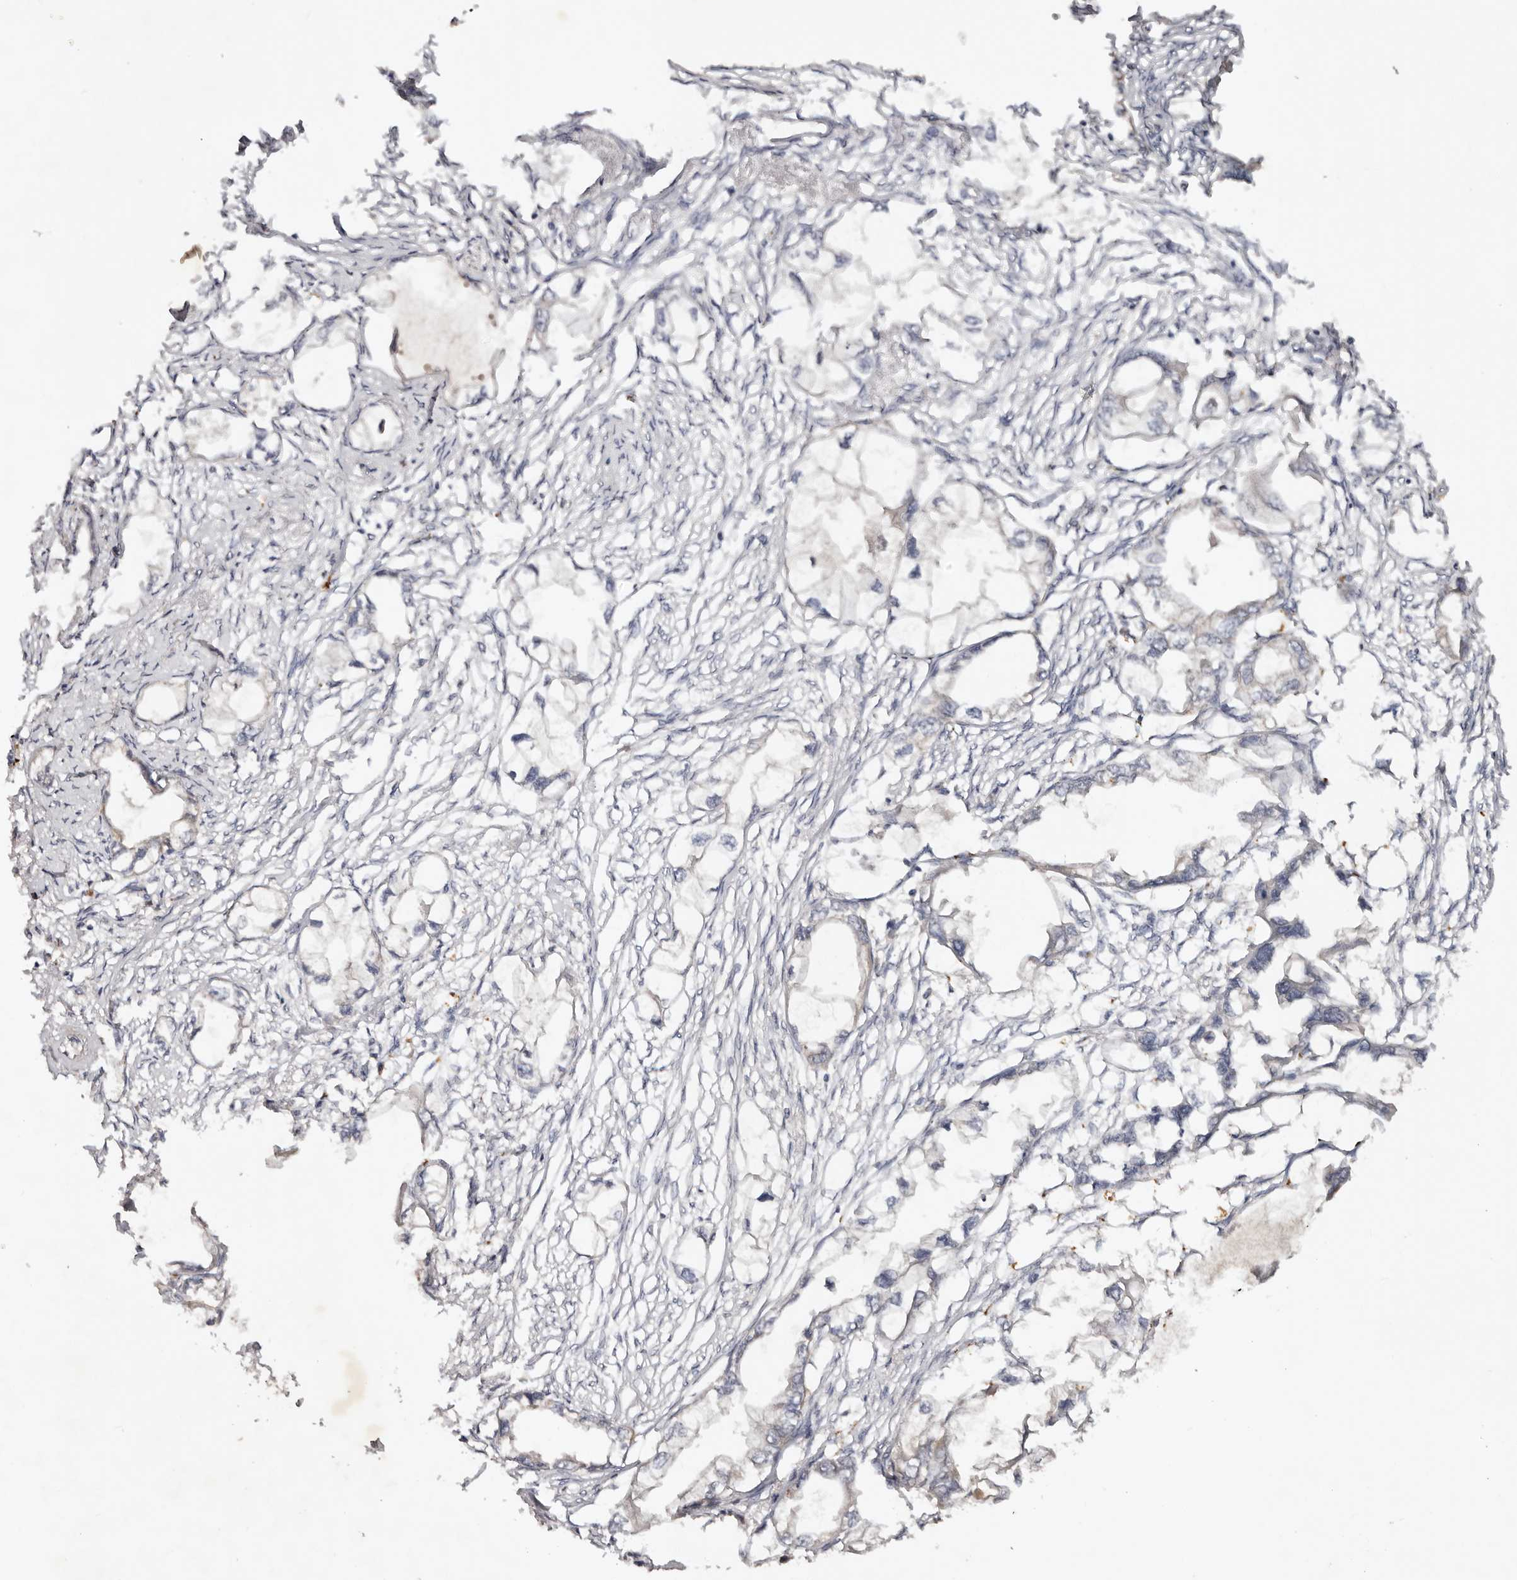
{"staining": {"intensity": "negative", "quantity": "none", "location": "none"}, "tissue": "endometrial cancer", "cell_type": "Tumor cells", "image_type": "cancer", "snomed": [{"axis": "morphology", "description": "Adenocarcinoma, NOS"}, {"axis": "morphology", "description": "Adenocarcinoma, metastatic, NOS"}, {"axis": "topography", "description": "Adipose tissue"}, {"axis": "topography", "description": "Endometrium"}], "caption": "Histopathology image shows no significant protein positivity in tumor cells of endometrial cancer. The staining is performed using DAB brown chromogen with nuclei counter-stained in using hematoxylin.", "gene": "PKIB", "patient": {"sex": "female", "age": 67}}